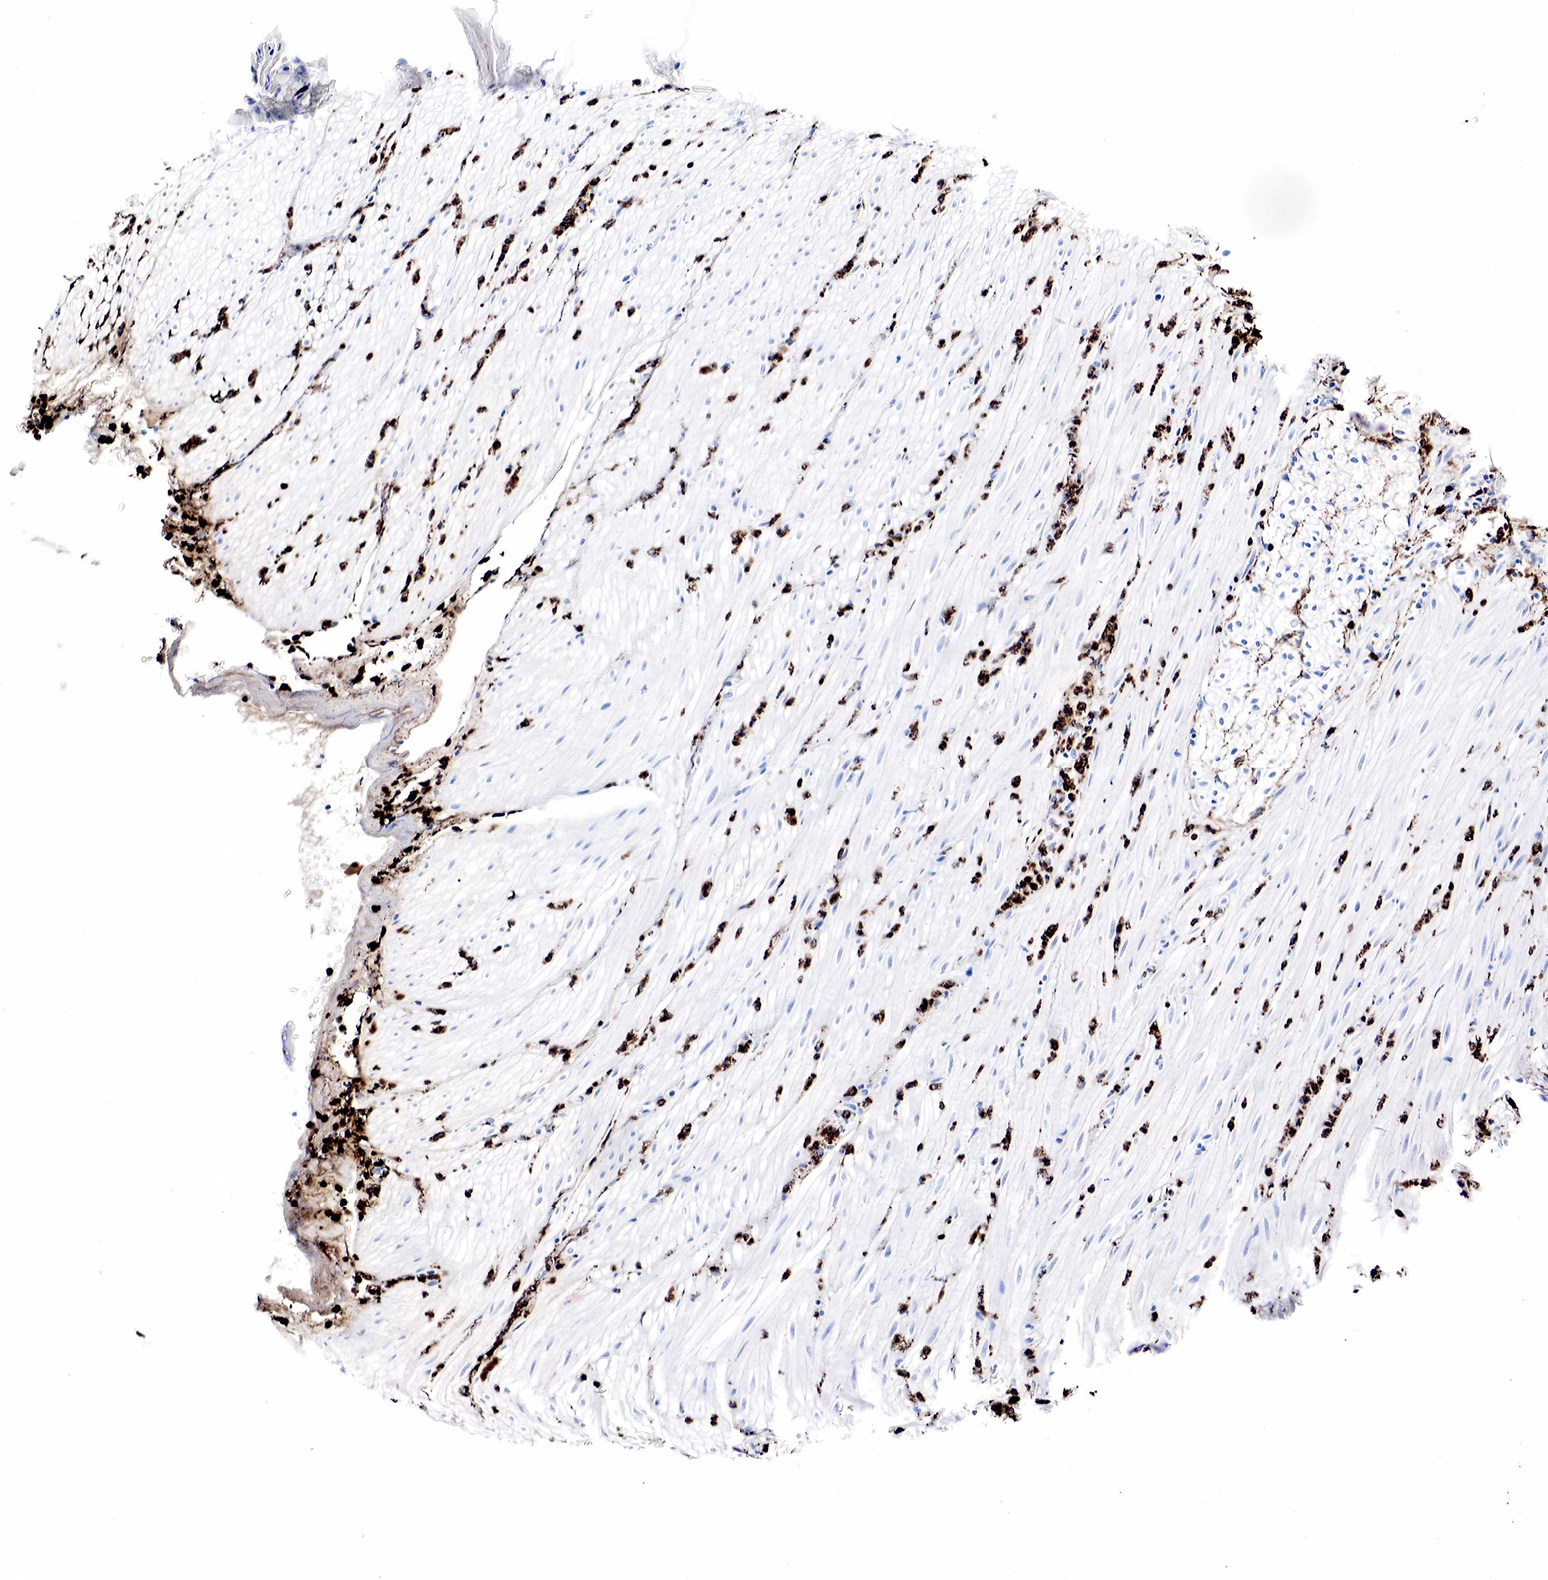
{"staining": {"intensity": "negative", "quantity": "none", "location": "none"}, "tissue": "smooth muscle", "cell_type": "Smooth muscle cells", "image_type": "normal", "snomed": [{"axis": "morphology", "description": "Normal tissue, NOS"}, {"axis": "topography", "description": "Duodenum"}], "caption": "Smooth muscle cells are negative for protein expression in normal human smooth muscle. (DAB IHC with hematoxylin counter stain).", "gene": "LYZ", "patient": {"sex": "male", "age": 63}}